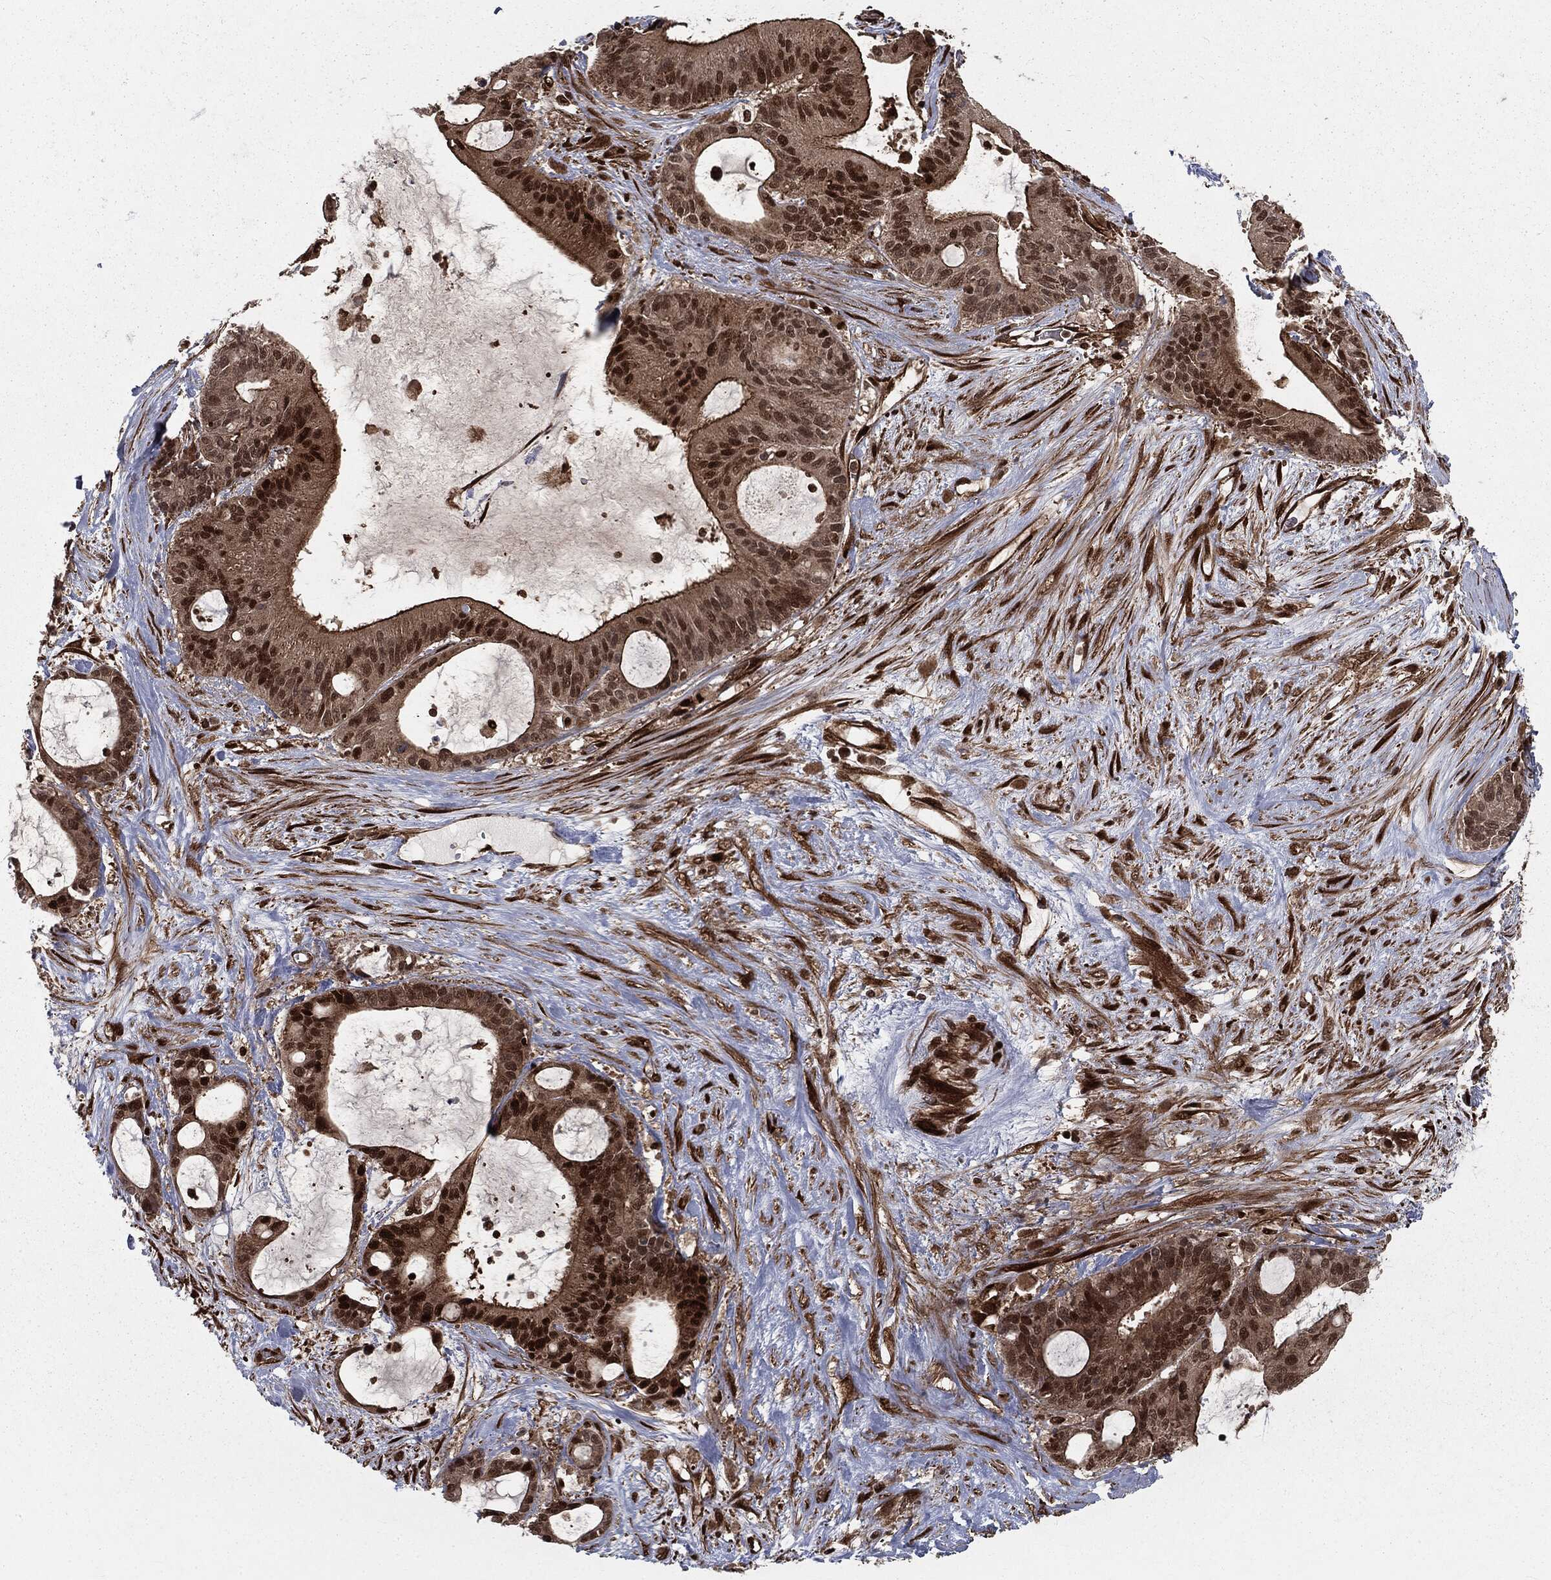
{"staining": {"intensity": "strong", "quantity": ">75%", "location": "cytoplasmic/membranous,nuclear"}, "tissue": "liver cancer", "cell_type": "Tumor cells", "image_type": "cancer", "snomed": [{"axis": "morphology", "description": "Normal tissue, NOS"}, {"axis": "morphology", "description": "Cholangiocarcinoma"}, {"axis": "topography", "description": "Liver"}, {"axis": "topography", "description": "Peripheral nerve tissue"}], "caption": "Protein staining displays strong cytoplasmic/membranous and nuclear positivity in about >75% of tumor cells in liver cholangiocarcinoma.", "gene": "RANBP9", "patient": {"sex": "female", "age": 73}}